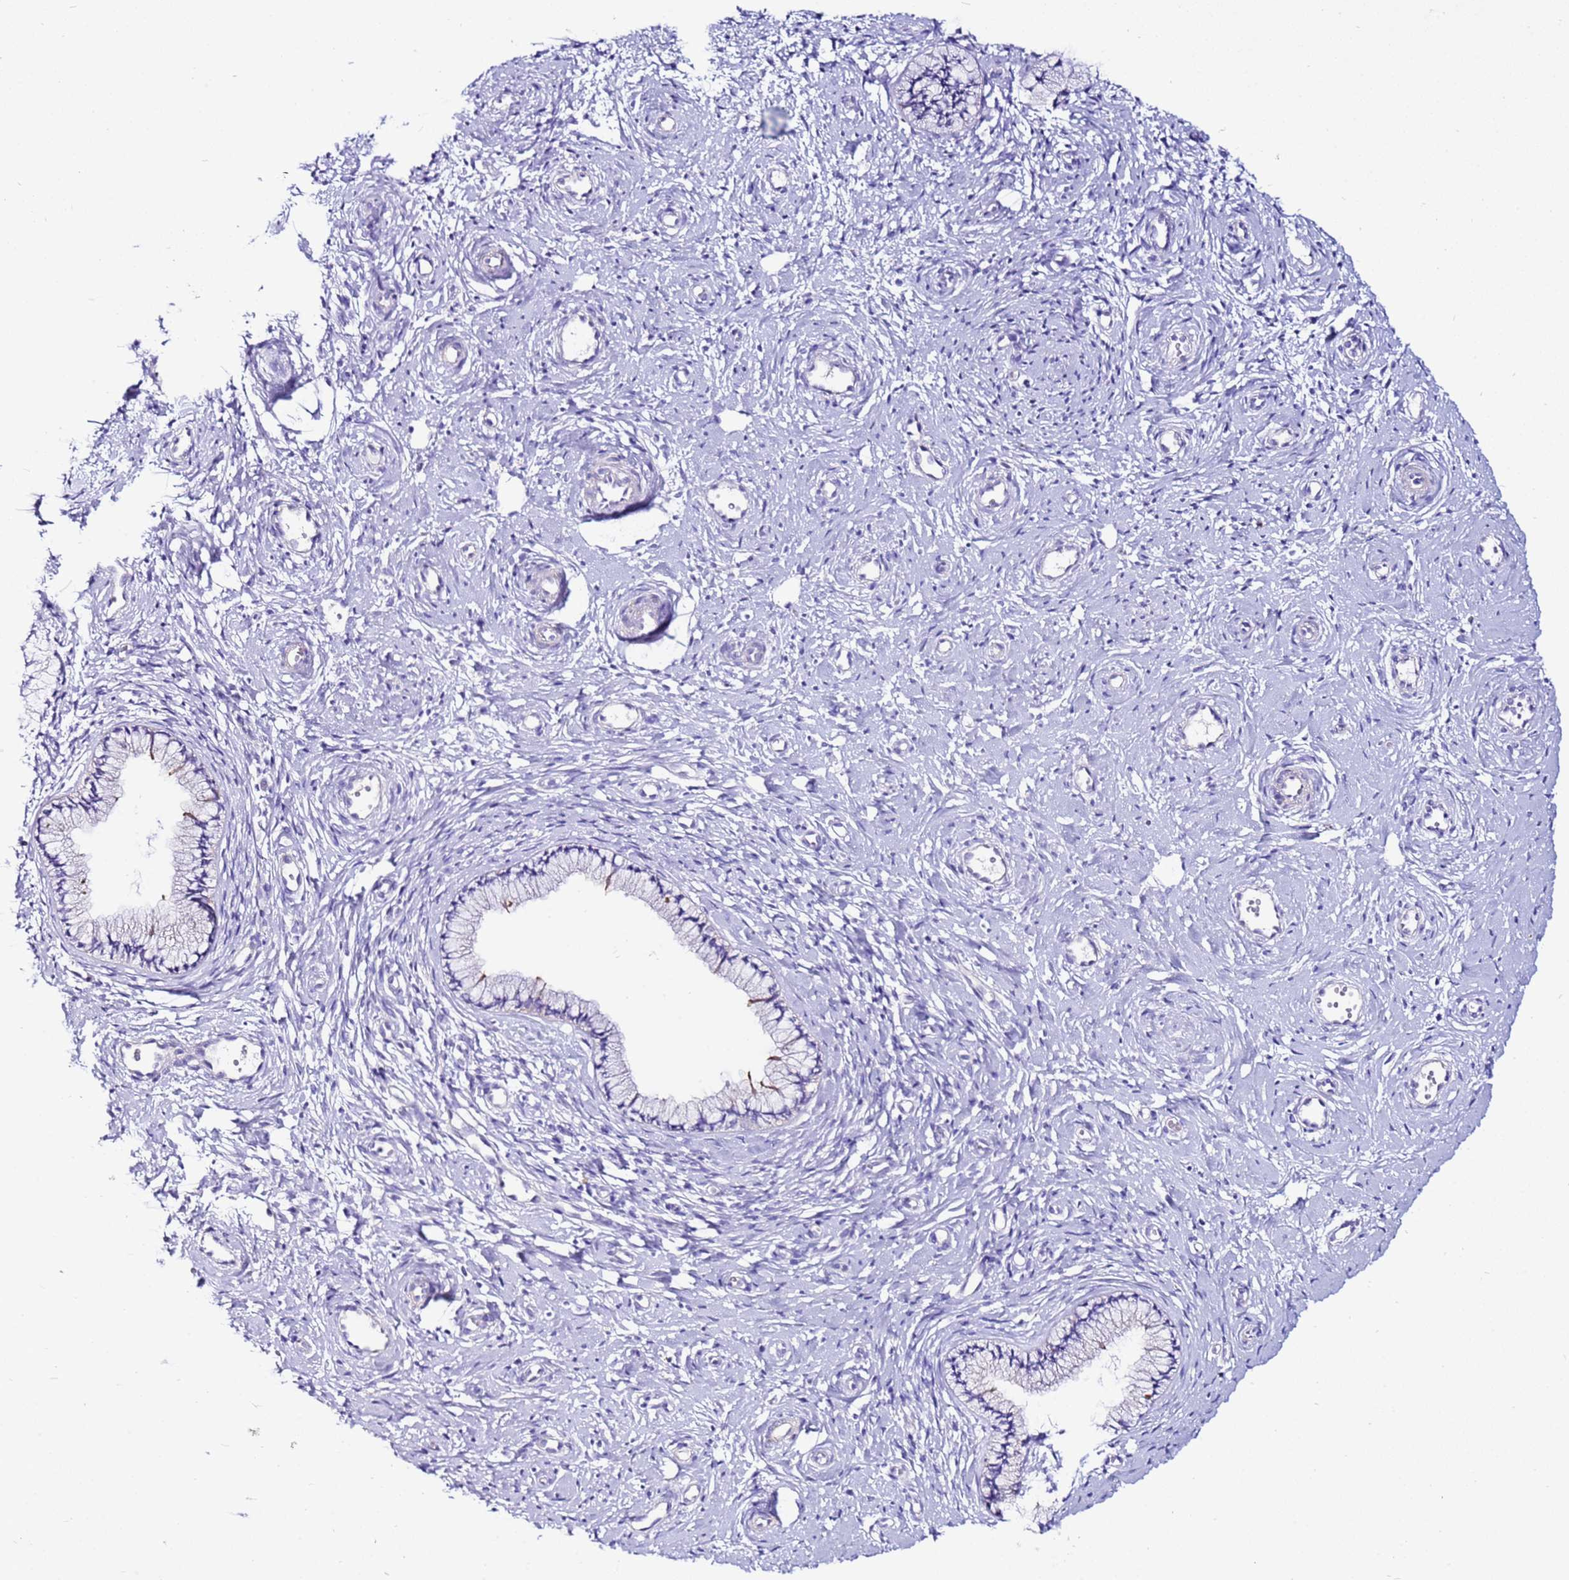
{"staining": {"intensity": "negative", "quantity": "none", "location": "none"}, "tissue": "cervix", "cell_type": "Glandular cells", "image_type": "normal", "snomed": [{"axis": "morphology", "description": "Normal tissue, NOS"}, {"axis": "topography", "description": "Cervix"}], "caption": "Glandular cells are negative for protein expression in normal human cervix. (Brightfield microscopy of DAB immunohistochemistry (IHC) at high magnification).", "gene": "MYBPC3", "patient": {"sex": "female", "age": 57}}